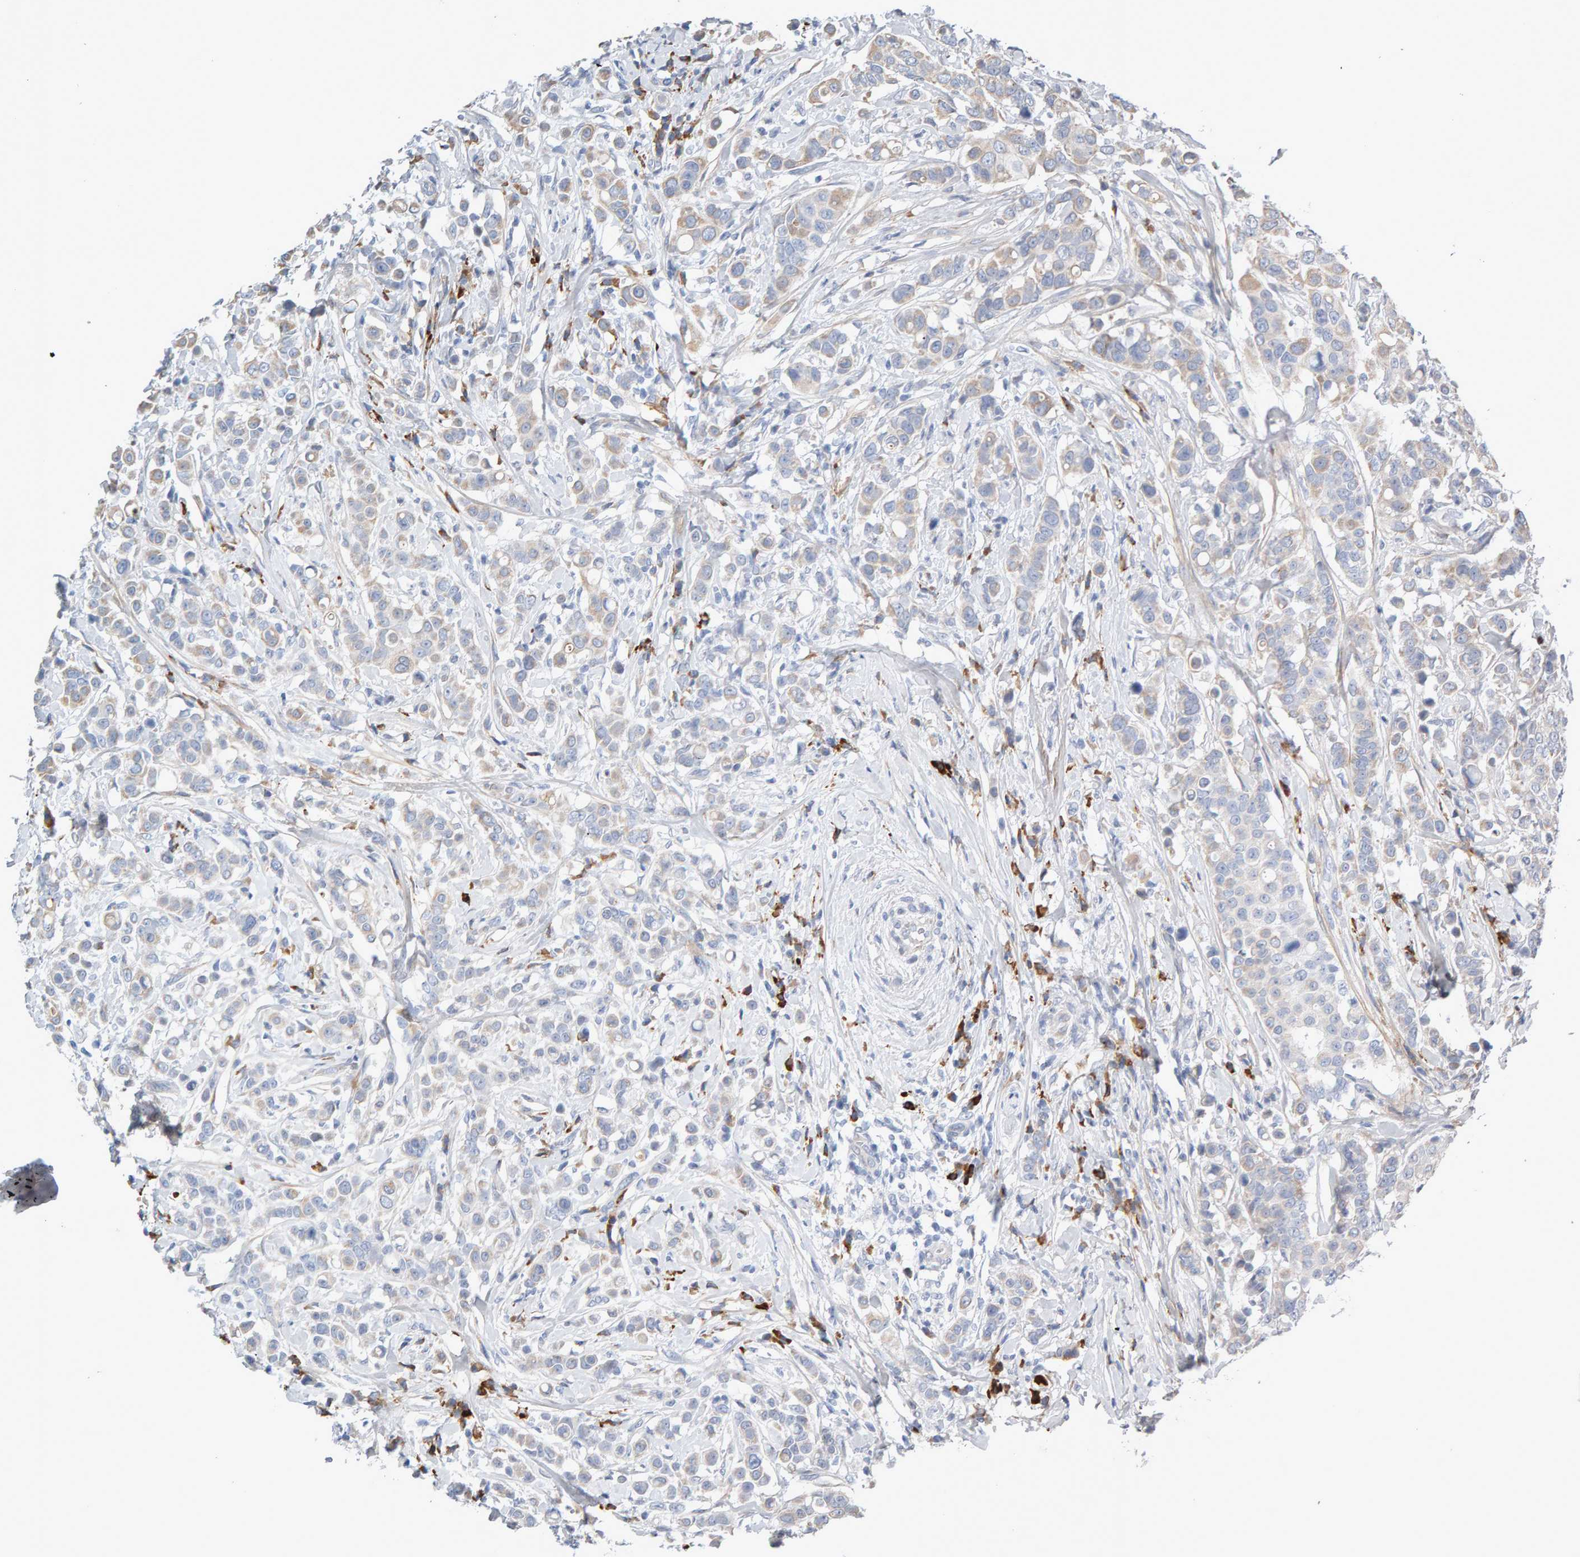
{"staining": {"intensity": "weak", "quantity": "<25%", "location": "cytoplasmic/membranous"}, "tissue": "breast cancer", "cell_type": "Tumor cells", "image_type": "cancer", "snomed": [{"axis": "morphology", "description": "Duct carcinoma"}, {"axis": "topography", "description": "Breast"}], "caption": "Tumor cells show no significant protein staining in intraductal carcinoma (breast).", "gene": "ENGASE", "patient": {"sex": "female", "age": 27}}